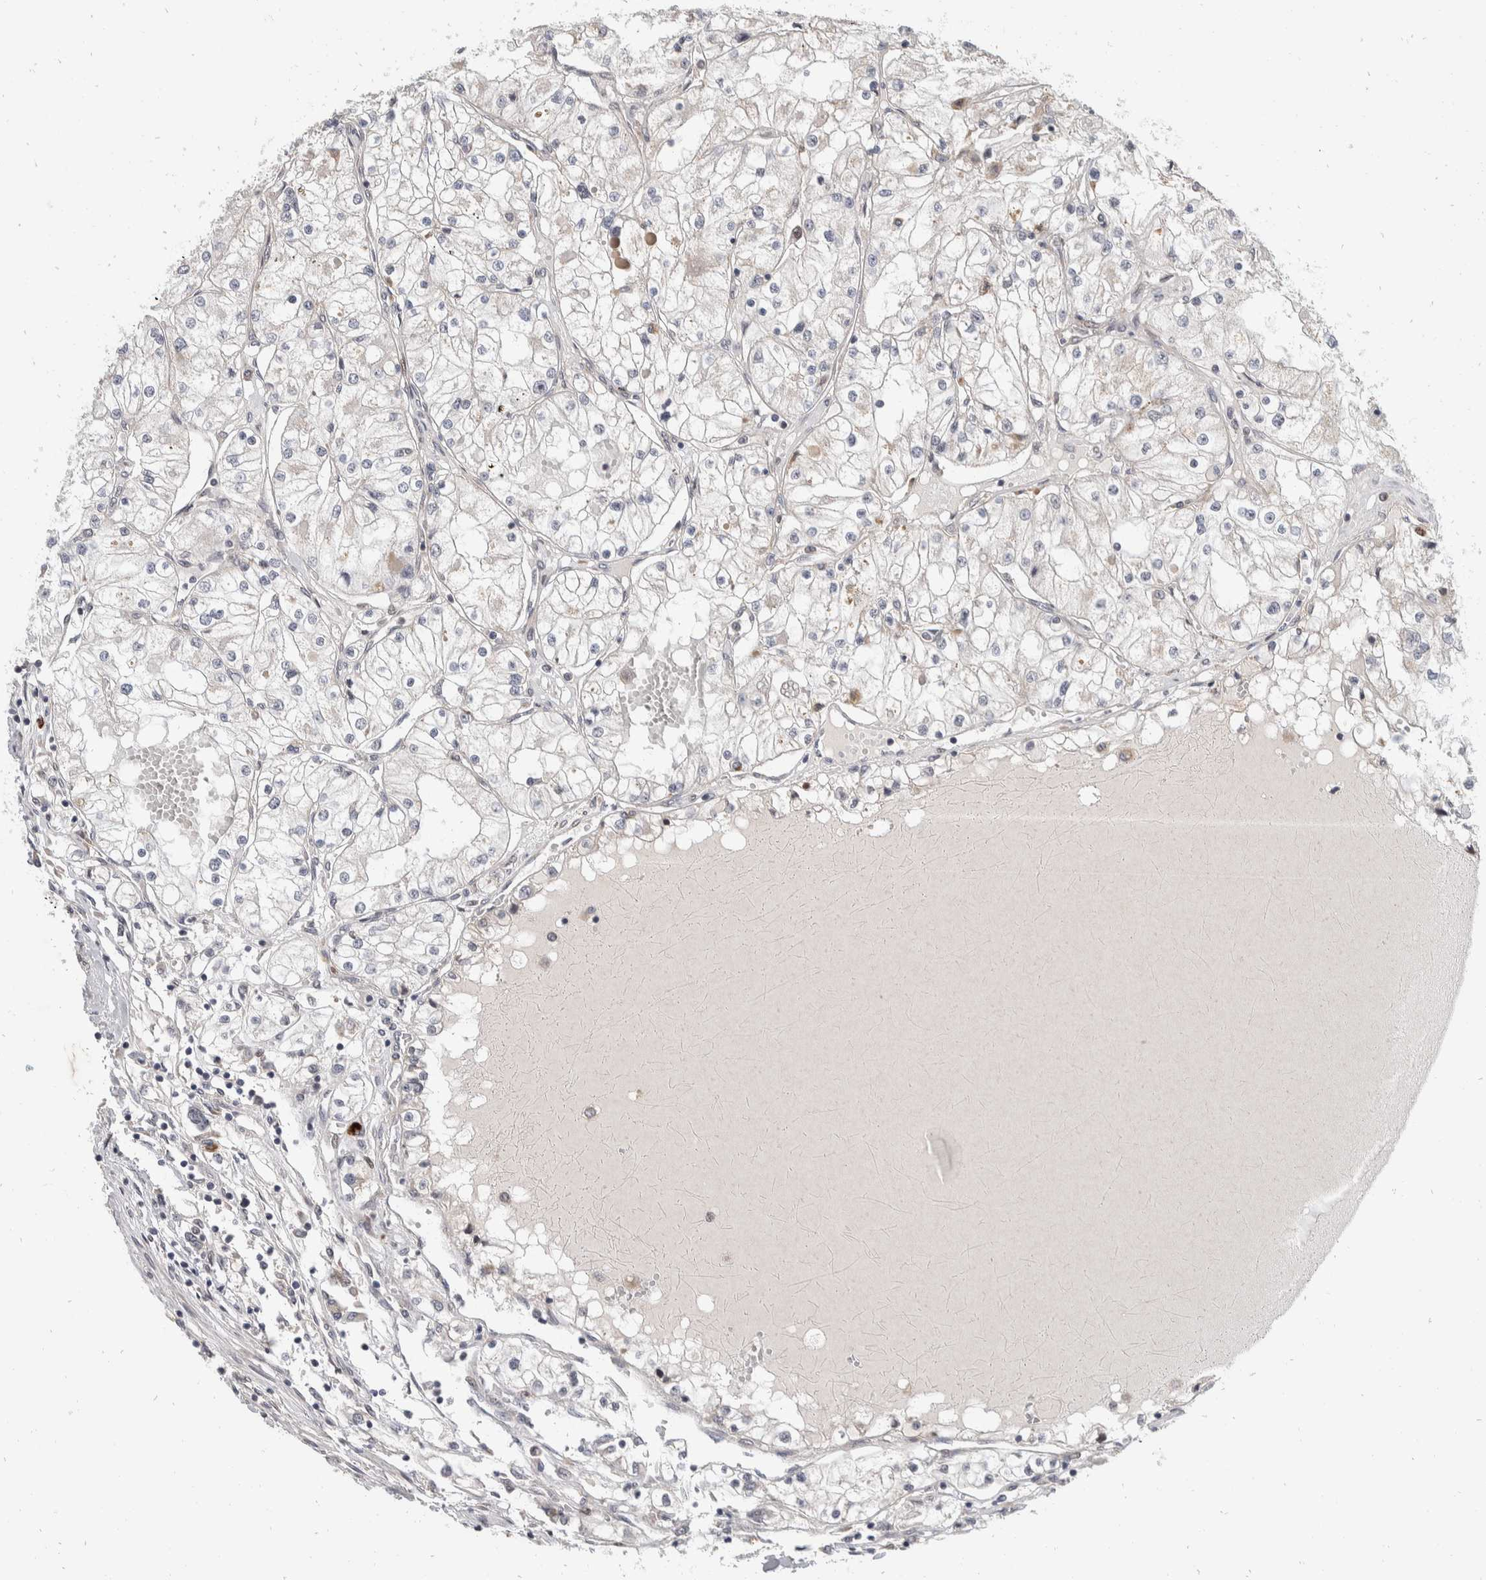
{"staining": {"intensity": "negative", "quantity": "none", "location": "none"}, "tissue": "renal cancer", "cell_type": "Tumor cells", "image_type": "cancer", "snomed": [{"axis": "morphology", "description": "Adenocarcinoma, NOS"}, {"axis": "topography", "description": "Kidney"}], "caption": "Tumor cells are negative for protein expression in human renal cancer (adenocarcinoma).", "gene": "ZNF703", "patient": {"sex": "male", "age": 68}}